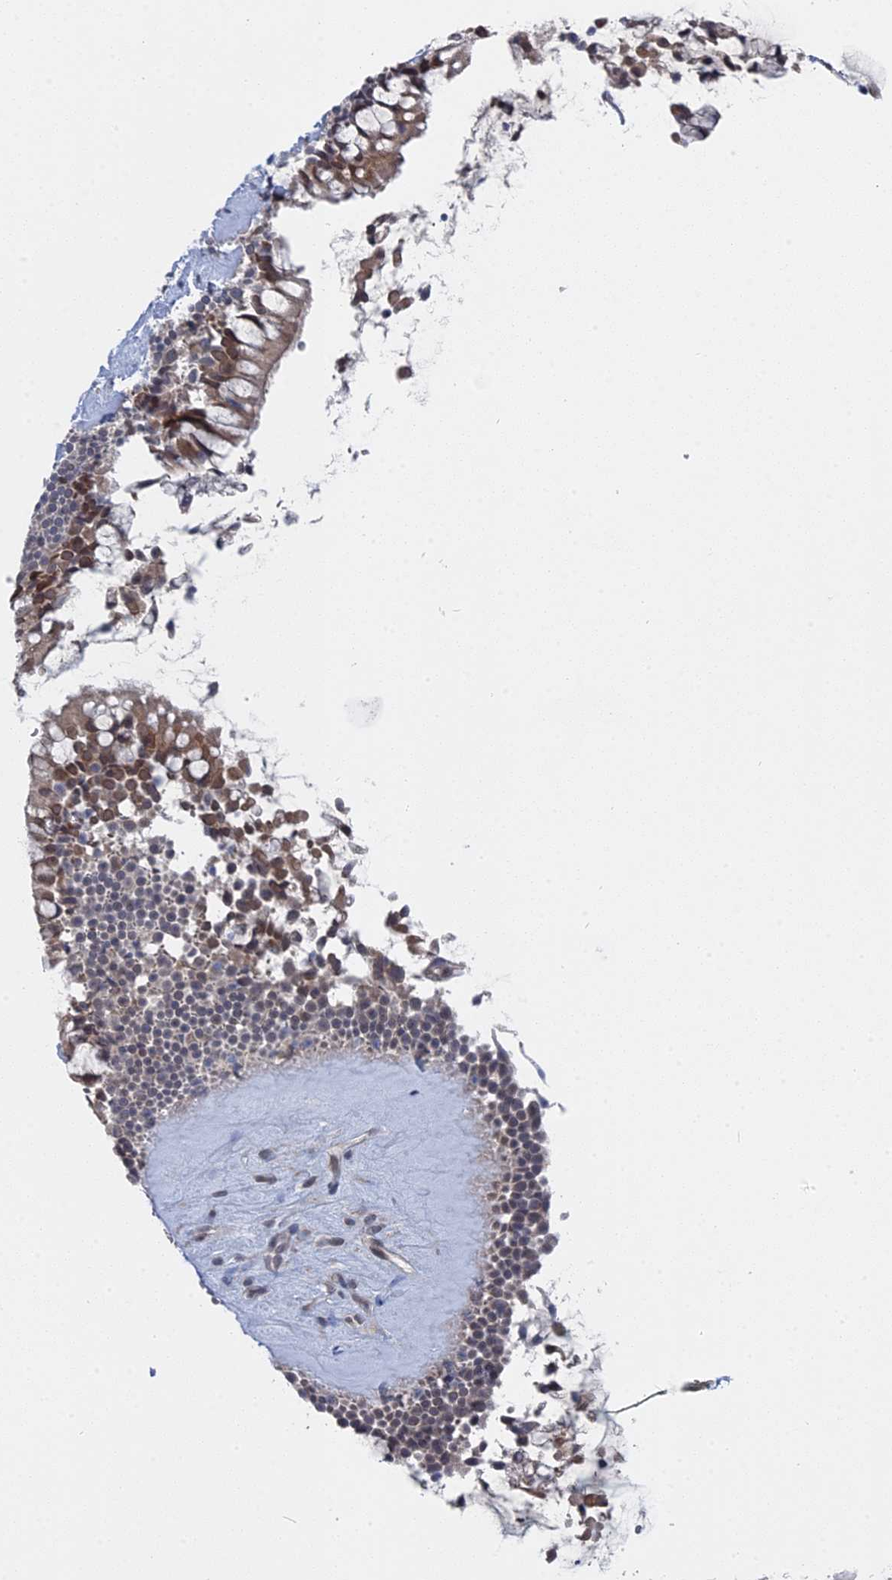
{"staining": {"intensity": "weak", "quantity": "25%-75%", "location": "cytoplasmic/membranous"}, "tissue": "nasopharynx", "cell_type": "Respiratory epithelial cells", "image_type": "normal", "snomed": [{"axis": "morphology", "description": "Normal tissue, NOS"}, {"axis": "topography", "description": "Nasopharynx"}], "caption": "Protein expression analysis of unremarkable human nasopharynx reveals weak cytoplasmic/membranous positivity in about 25%-75% of respiratory epithelial cells.", "gene": "MTRF1", "patient": {"sex": "male", "age": 32}}